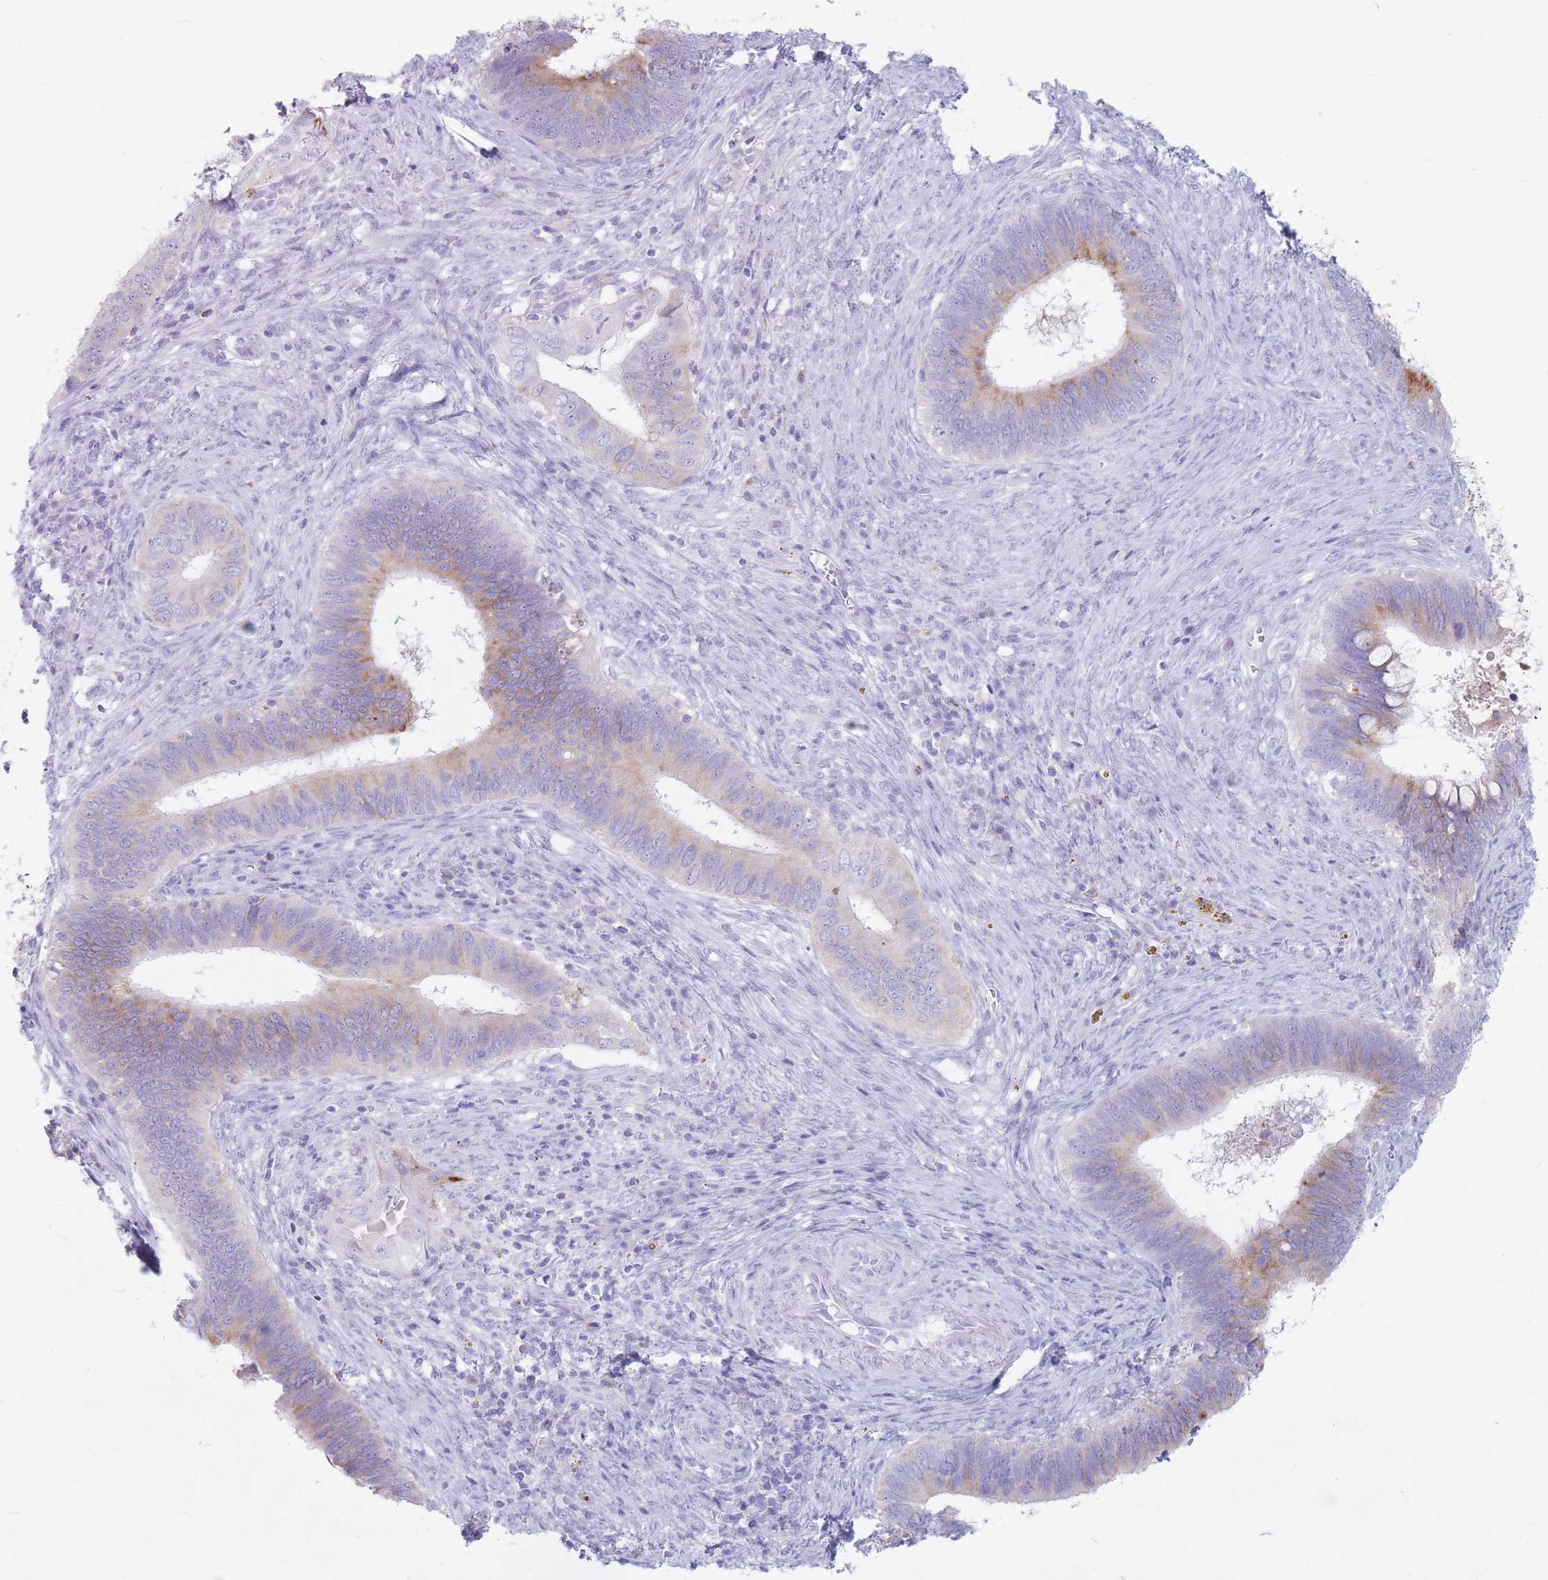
{"staining": {"intensity": "moderate", "quantity": "25%-75%", "location": "cytoplasmic/membranous"}, "tissue": "cervical cancer", "cell_type": "Tumor cells", "image_type": "cancer", "snomed": [{"axis": "morphology", "description": "Adenocarcinoma, NOS"}, {"axis": "topography", "description": "Cervix"}], "caption": "The histopathology image shows a brown stain indicating the presence of a protein in the cytoplasmic/membranous of tumor cells in adenocarcinoma (cervical).", "gene": "ST3GAL5", "patient": {"sex": "female", "age": 42}}